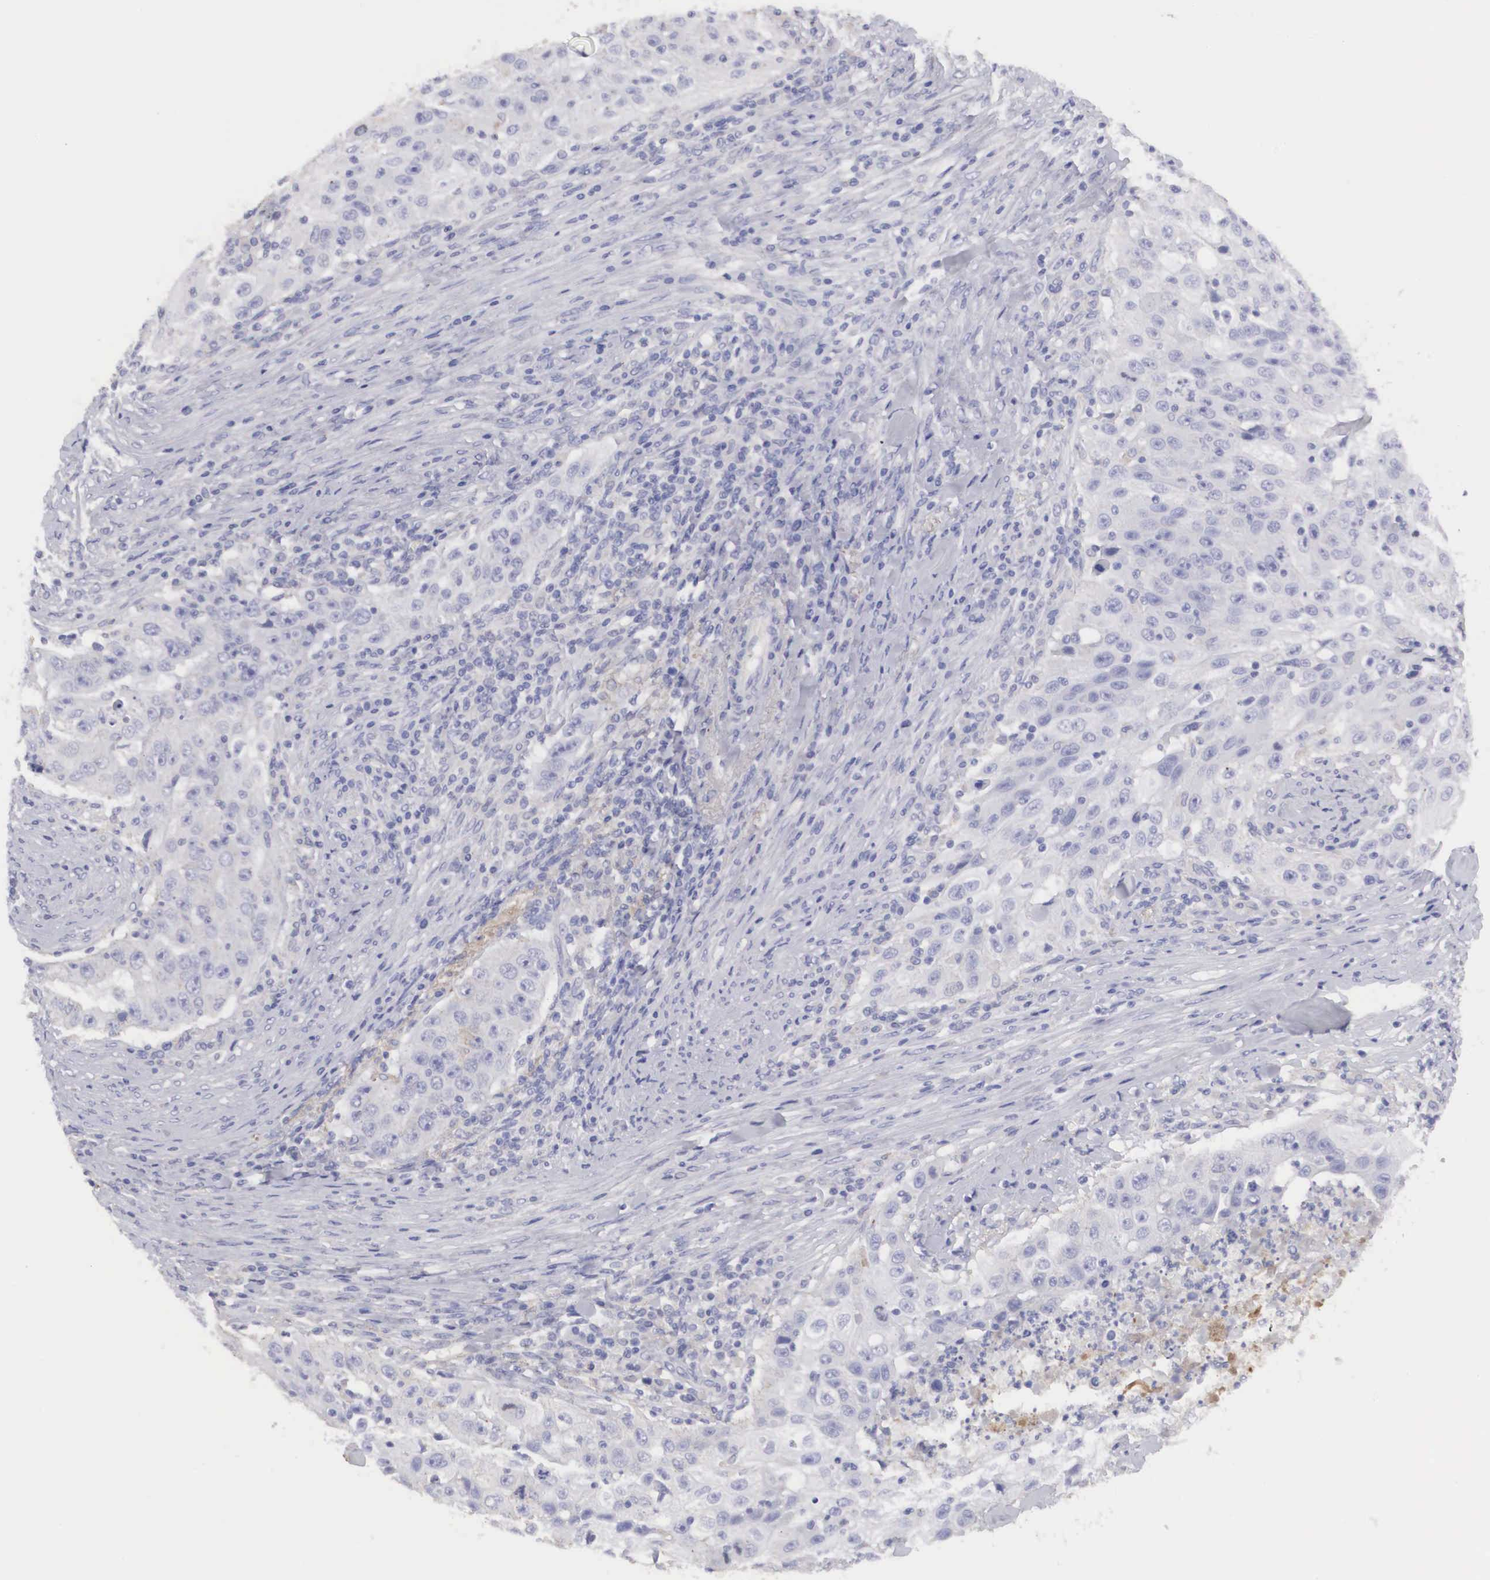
{"staining": {"intensity": "negative", "quantity": "none", "location": "none"}, "tissue": "lung cancer", "cell_type": "Tumor cells", "image_type": "cancer", "snomed": [{"axis": "morphology", "description": "Squamous cell carcinoma, NOS"}, {"axis": "topography", "description": "Lung"}], "caption": "A micrograph of squamous cell carcinoma (lung) stained for a protein demonstrates no brown staining in tumor cells.", "gene": "CLU", "patient": {"sex": "male", "age": 64}}